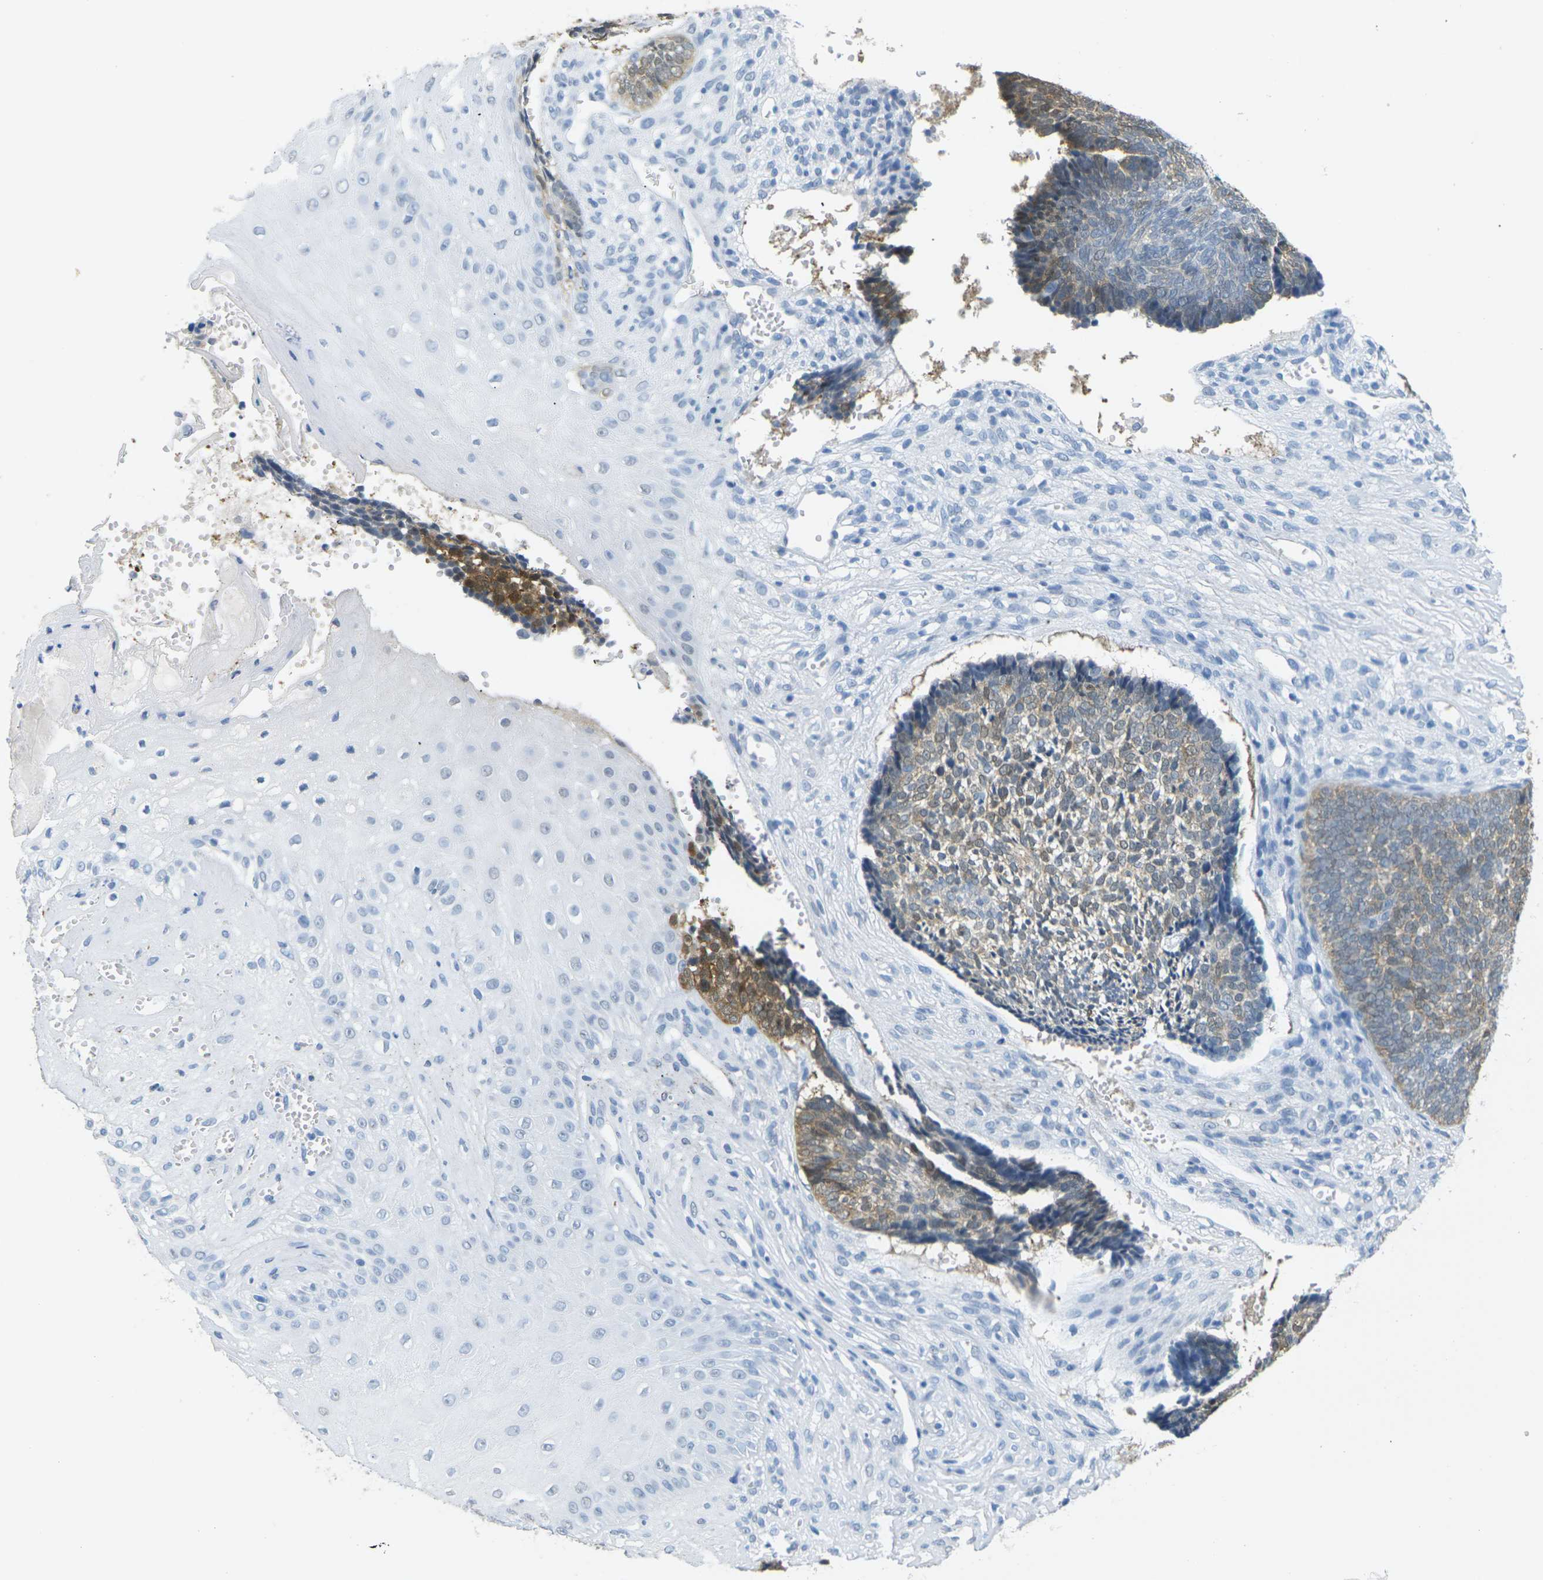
{"staining": {"intensity": "moderate", "quantity": ">75%", "location": "cytoplasmic/membranous"}, "tissue": "skin cancer", "cell_type": "Tumor cells", "image_type": "cancer", "snomed": [{"axis": "morphology", "description": "Basal cell carcinoma"}, {"axis": "topography", "description": "Skin"}], "caption": "Basal cell carcinoma (skin) stained for a protein (brown) reveals moderate cytoplasmic/membranous positive expression in about >75% of tumor cells.", "gene": "CTAG1A", "patient": {"sex": "male", "age": 84}}